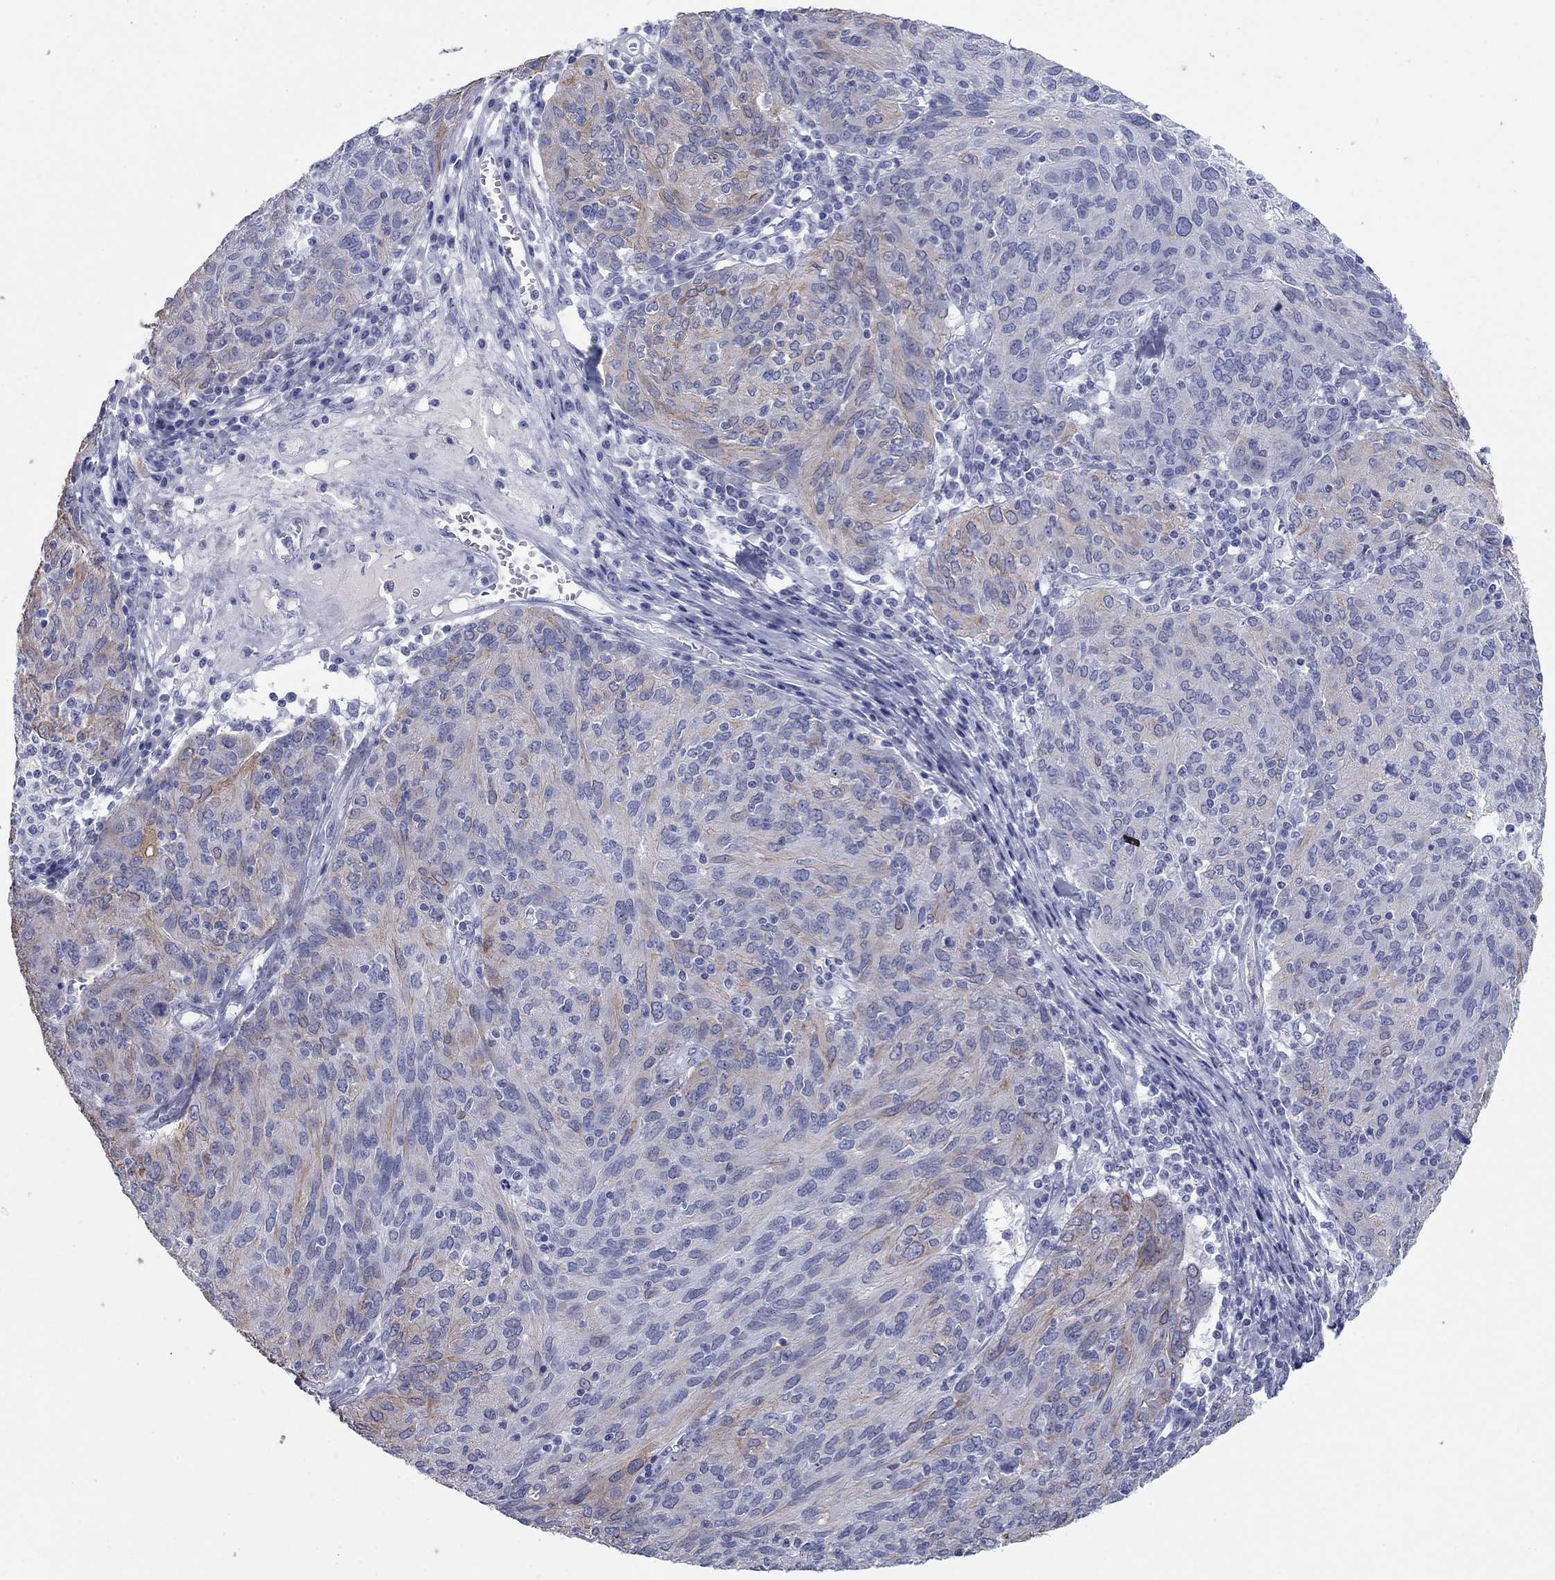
{"staining": {"intensity": "weak", "quantity": "<25%", "location": "cytoplasmic/membranous"}, "tissue": "ovarian cancer", "cell_type": "Tumor cells", "image_type": "cancer", "snomed": [{"axis": "morphology", "description": "Carcinoma, endometroid"}, {"axis": "topography", "description": "Ovary"}], "caption": "The IHC histopathology image has no significant expression in tumor cells of endometroid carcinoma (ovarian) tissue.", "gene": "KRT75", "patient": {"sex": "female", "age": 50}}